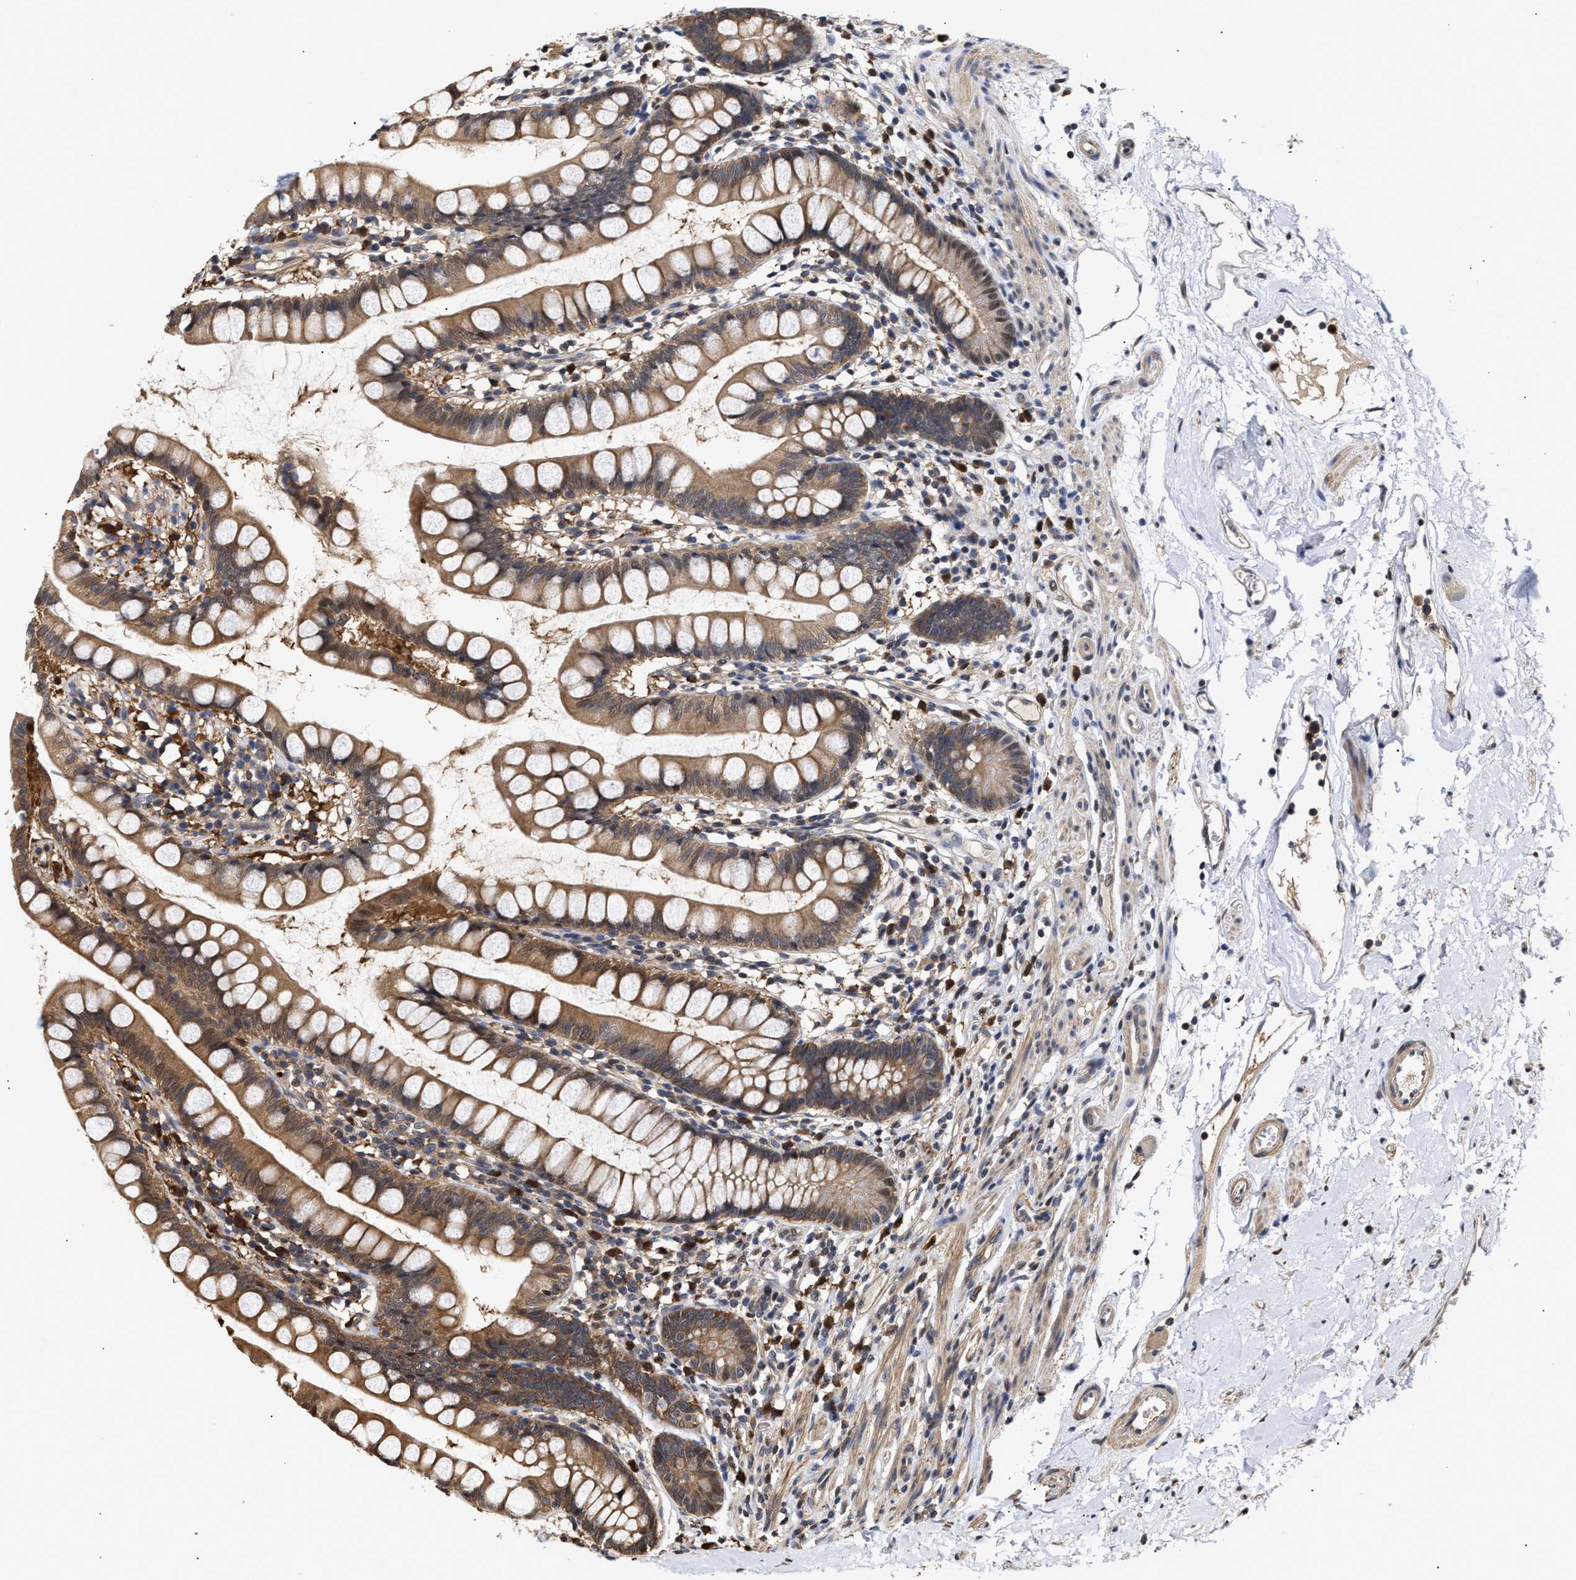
{"staining": {"intensity": "moderate", "quantity": ">75%", "location": "cytoplasmic/membranous"}, "tissue": "small intestine", "cell_type": "Glandular cells", "image_type": "normal", "snomed": [{"axis": "morphology", "description": "Normal tissue, NOS"}, {"axis": "topography", "description": "Small intestine"}], "caption": "Moderate cytoplasmic/membranous staining for a protein is seen in approximately >75% of glandular cells of normal small intestine using immunohistochemistry.", "gene": "KLHDC1", "patient": {"sex": "female", "age": 84}}